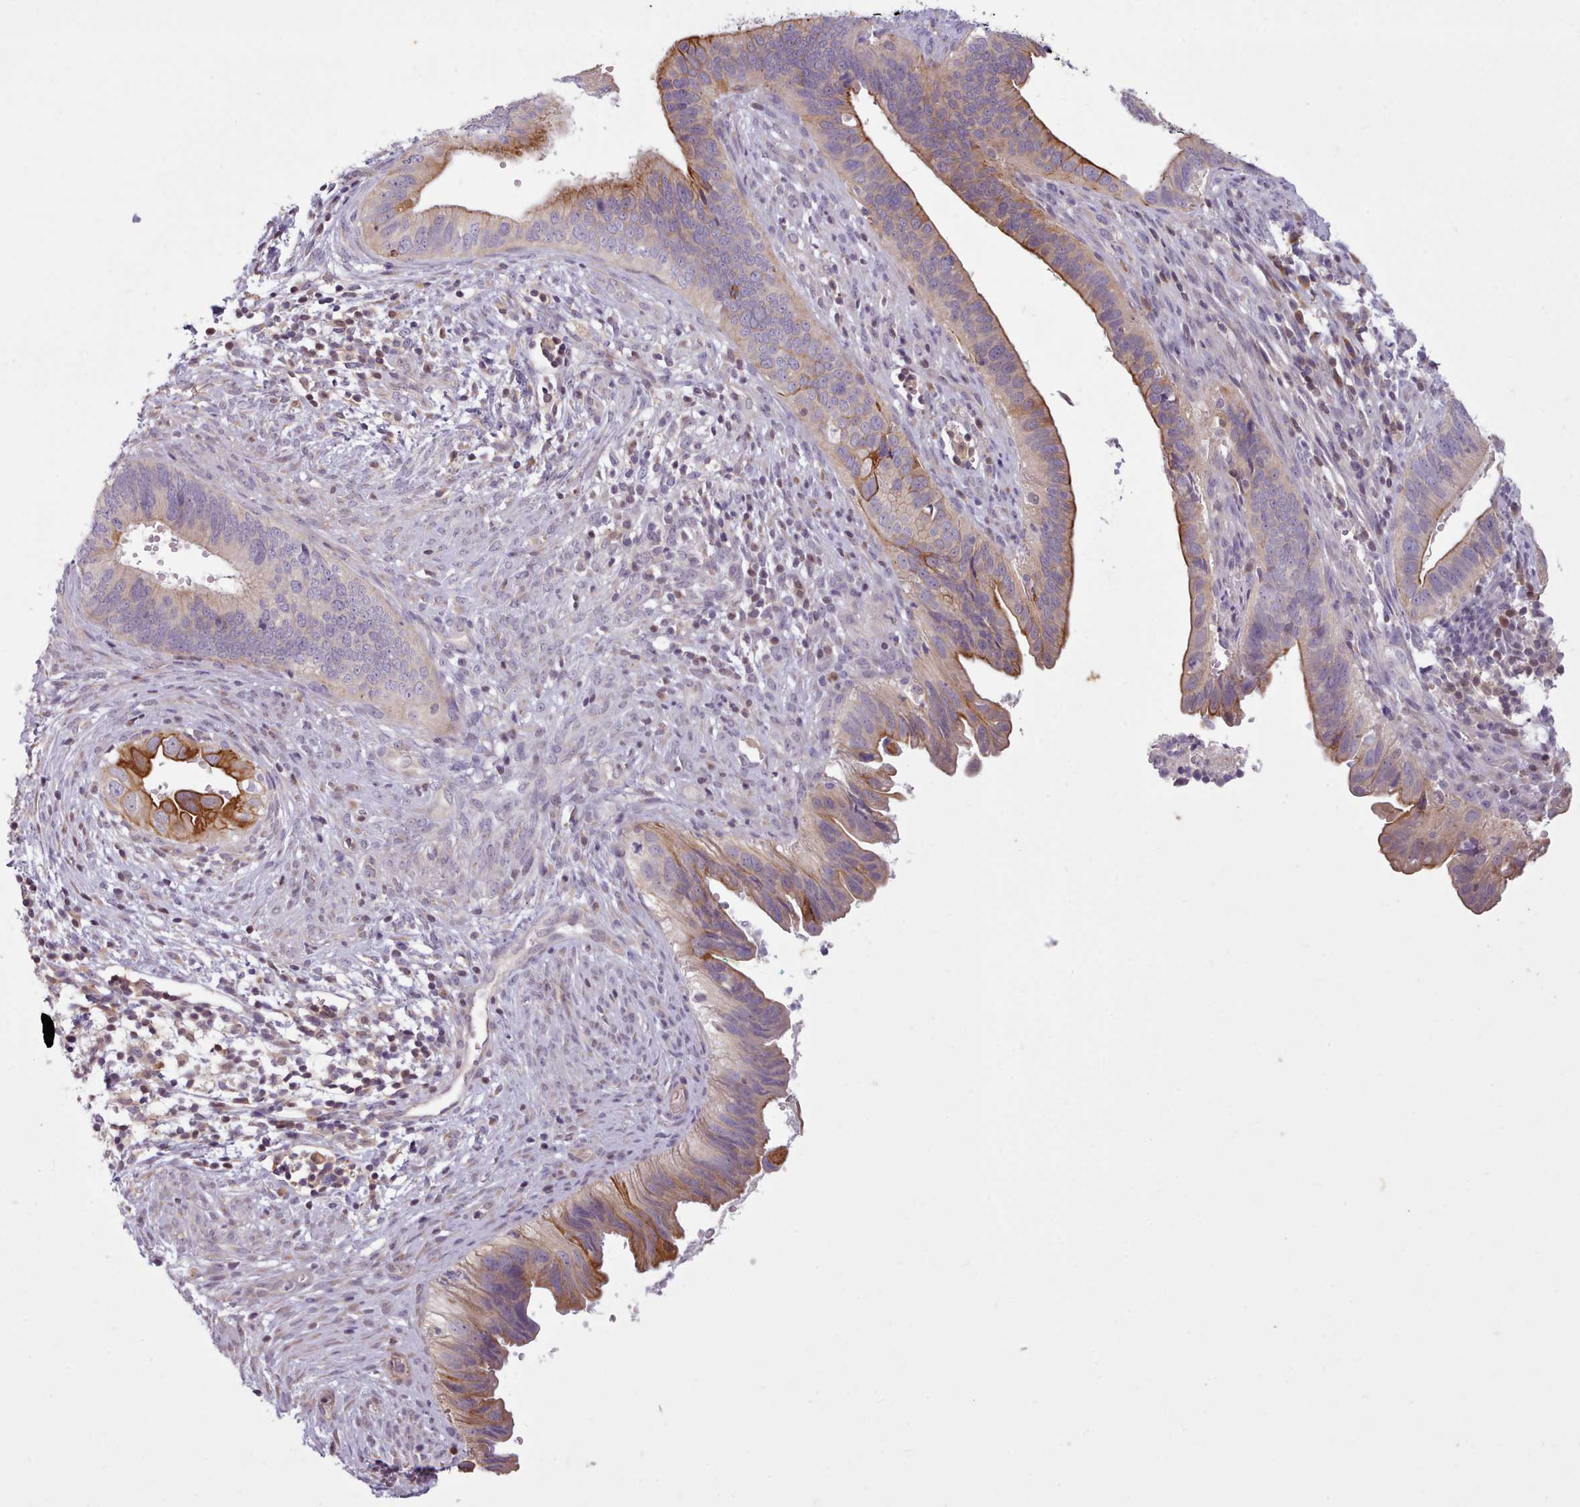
{"staining": {"intensity": "moderate", "quantity": "25%-75%", "location": "cytoplasmic/membranous"}, "tissue": "cervical cancer", "cell_type": "Tumor cells", "image_type": "cancer", "snomed": [{"axis": "morphology", "description": "Adenocarcinoma, NOS"}, {"axis": "topography", "description": "Cervix"}], "caption": "Tumor cells reveal medium levels of moderate cytoplasmic/membranous staining in approximately 25%-75% of cells in human cervical cancer (adenocarcinoma). The protein of interest is shown in brown color, while the nuclei are stained blue.", "gene": "NMRK1", "patient": {"sex": "female", "age": 42}}